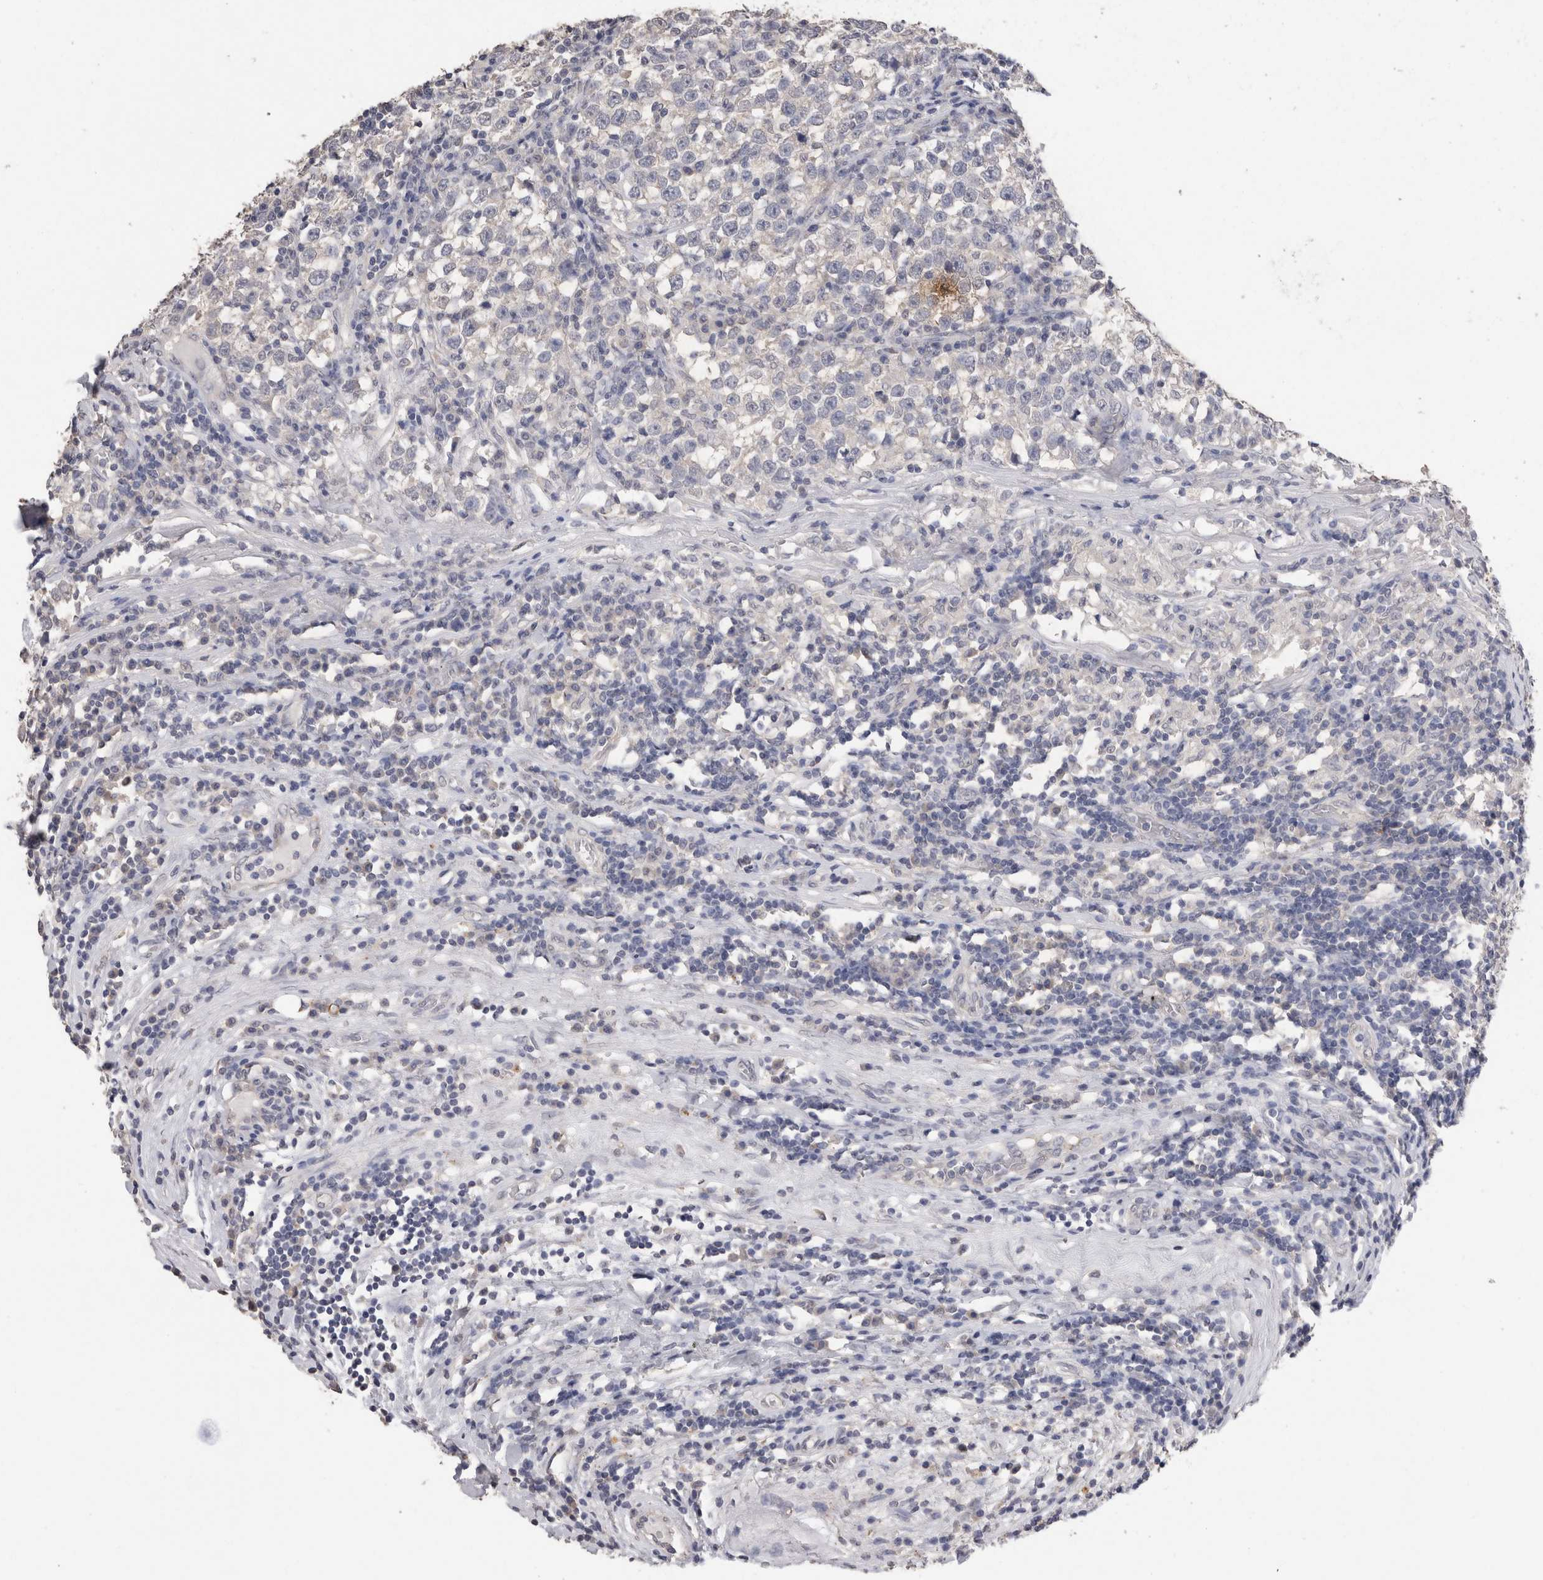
{"staining": {"intensity": "negative", "quantity": "none", "location": "none"}, "tissue": "testis cancer", "cell_type": "Tumor cells", "image_type": "cancer", "snomed": [{"axis": "morphology", "description": "Seminoma, NOS"}, {"axis": "topography", "description": "Testis"}], "caption": "A high-resolution micrograph shows immunohistochemistry staining of testis cancer, which shows no significant positivity in tumor cells.", "gene": "CDH6", "patient": {"sex": "male", "age": 43}}